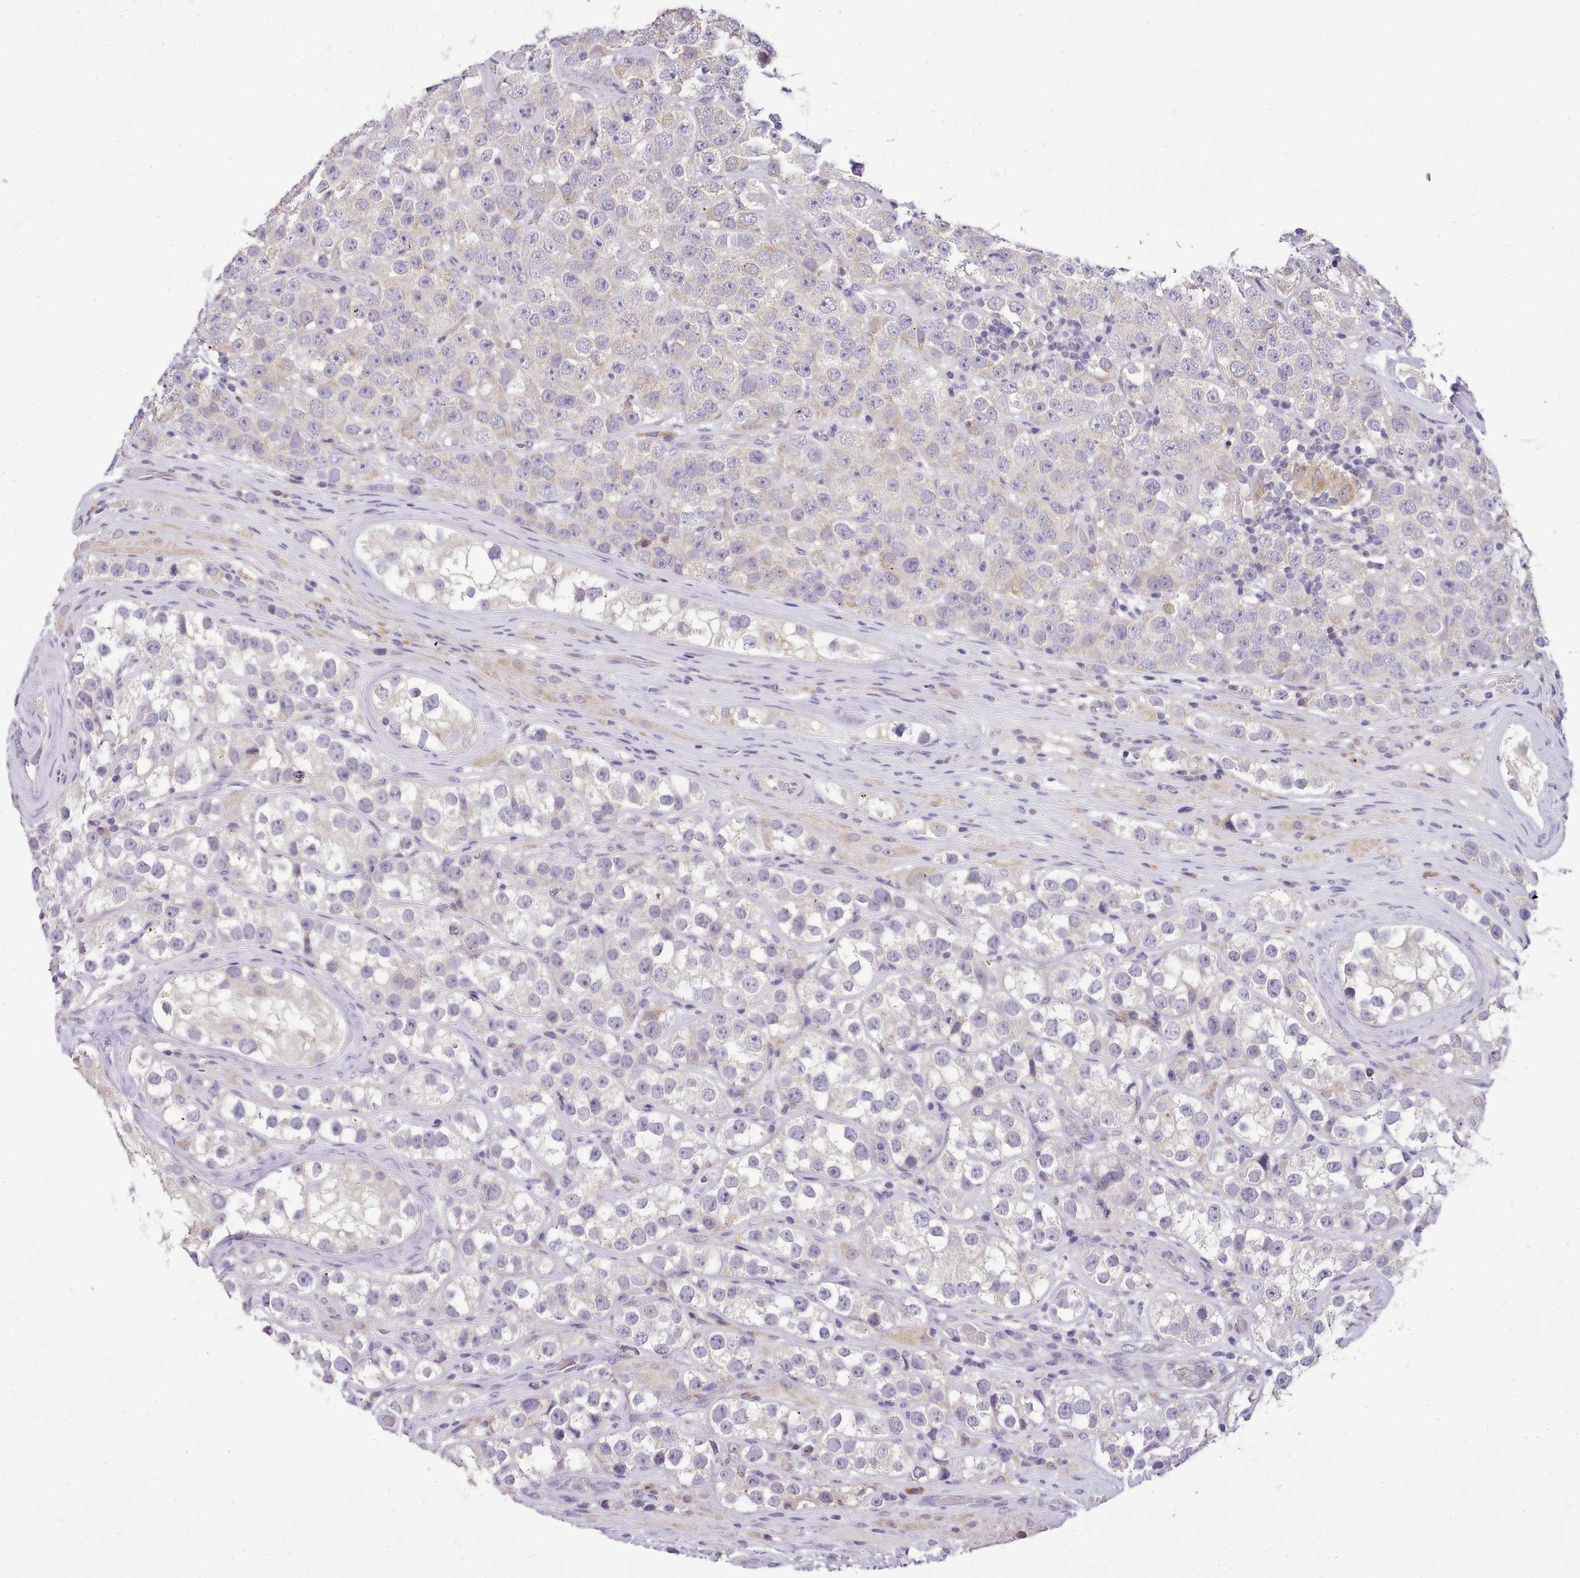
{"staining": {"intensity": "negative", "quantity": "none", "location": "none"}, "tissue": "testis cancer", "cell_type": "Tumor cells", "image_type": "cancer", "snomed": [{"axis": "morphology", "description": "Seminoma, NOS"}, {"axis": "topography", "description": "Testis"}], "caption": "Tumor cells are negative for brown protein staining in testis seminoma.", "gene": "FAM83E", "patient": {"sex": "male", "age": 28}}